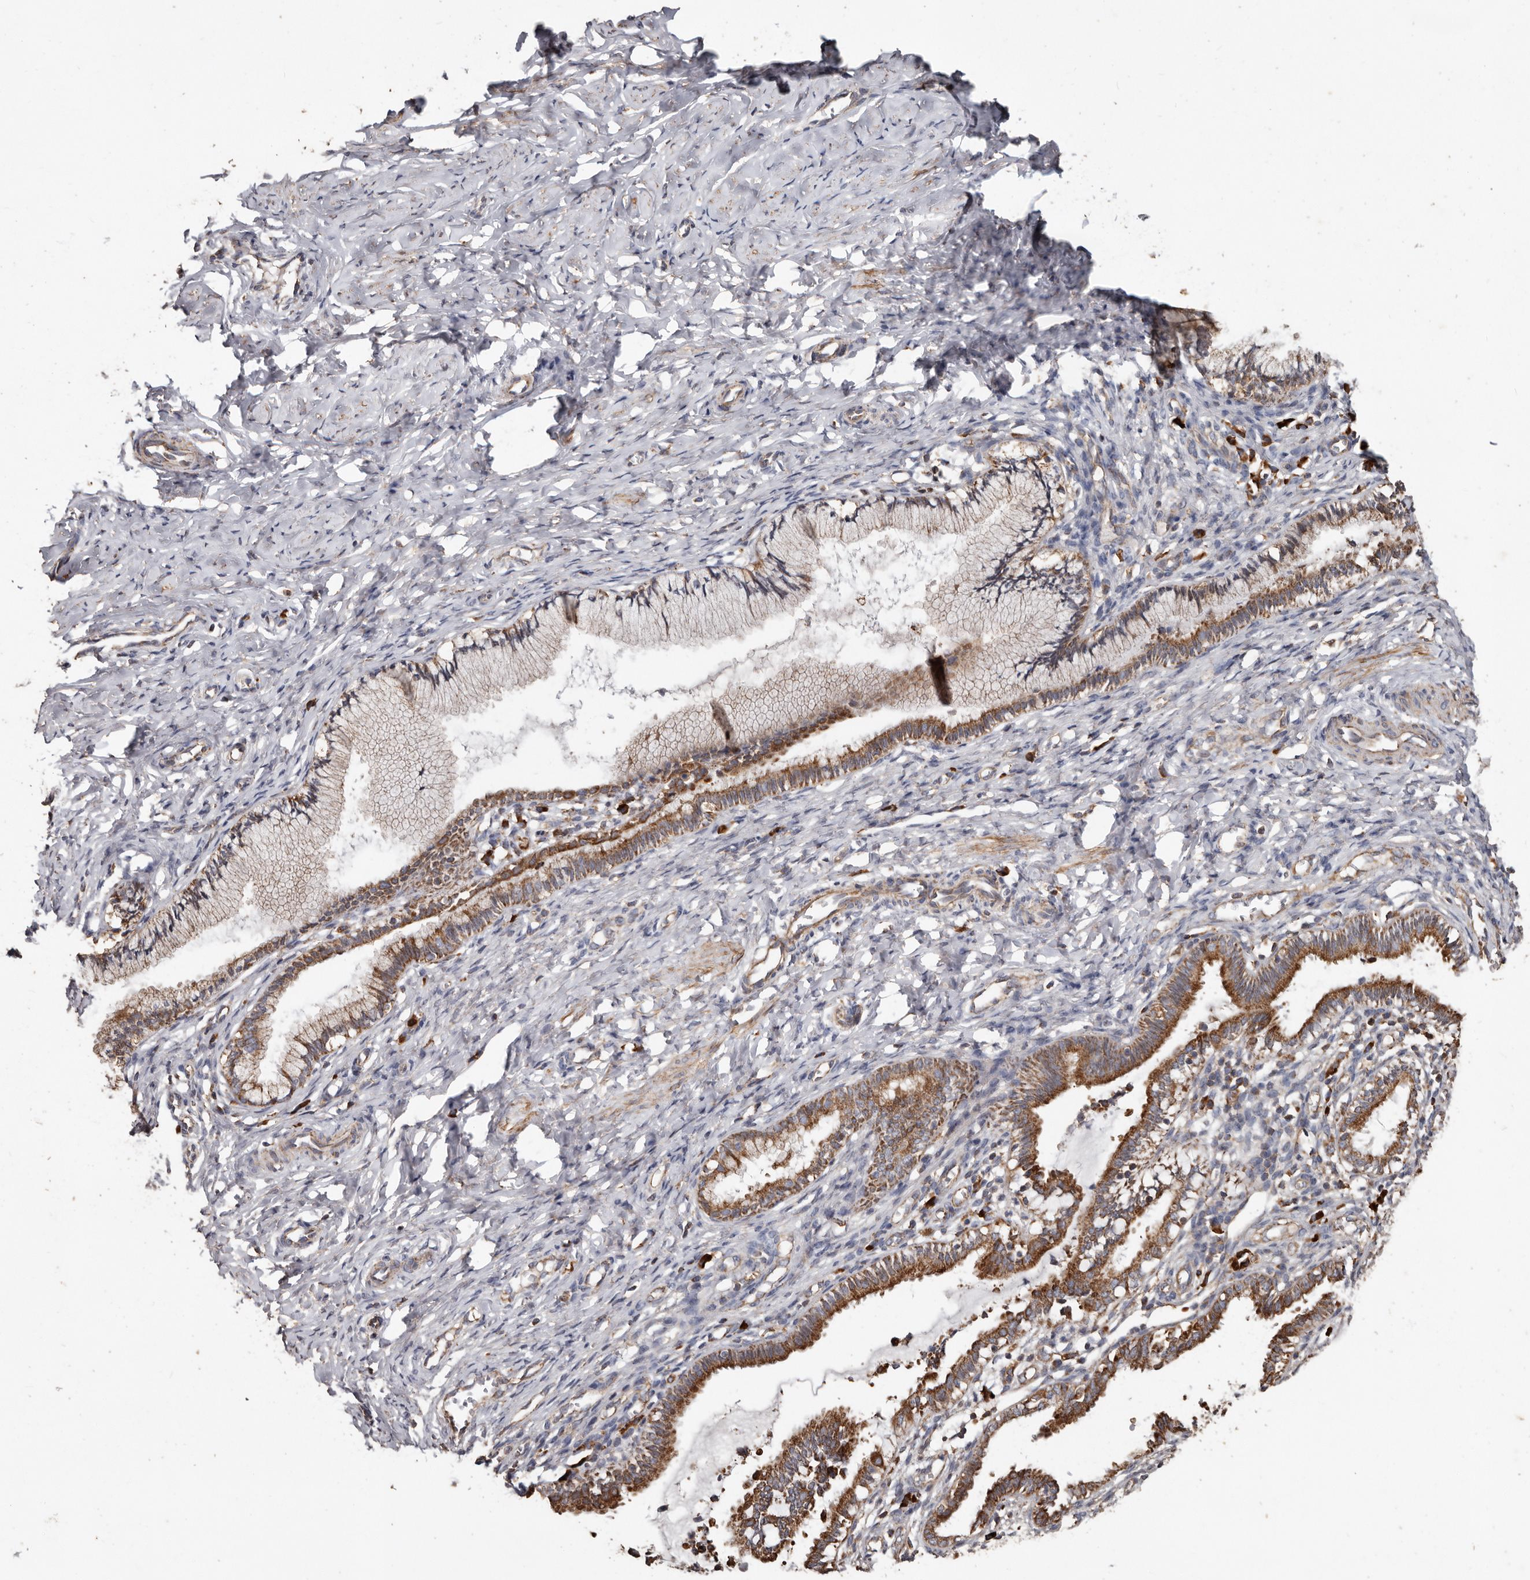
{"staining": {"intensity": "moderate", "quantity": ">75%", "location": "cytoplasmic/membranous"}, "tissue": "cervix", "cell_type": "Glandular cells", "image_type": "normal", "snomed": [{"axis": "morphology", "description": "Normal tissue, NOS"}, {"axis": "topography", "description": "Cervix"}], "caption": "High-power microscopy captured an immunohistochemistry photomicrograph of normal cervix, revealing moderate cytoplasmic/membranous positivity in about >75% of glandular cells.", "gene": "OSGIN2", "patient": {"sex": "female", "age": 27}}